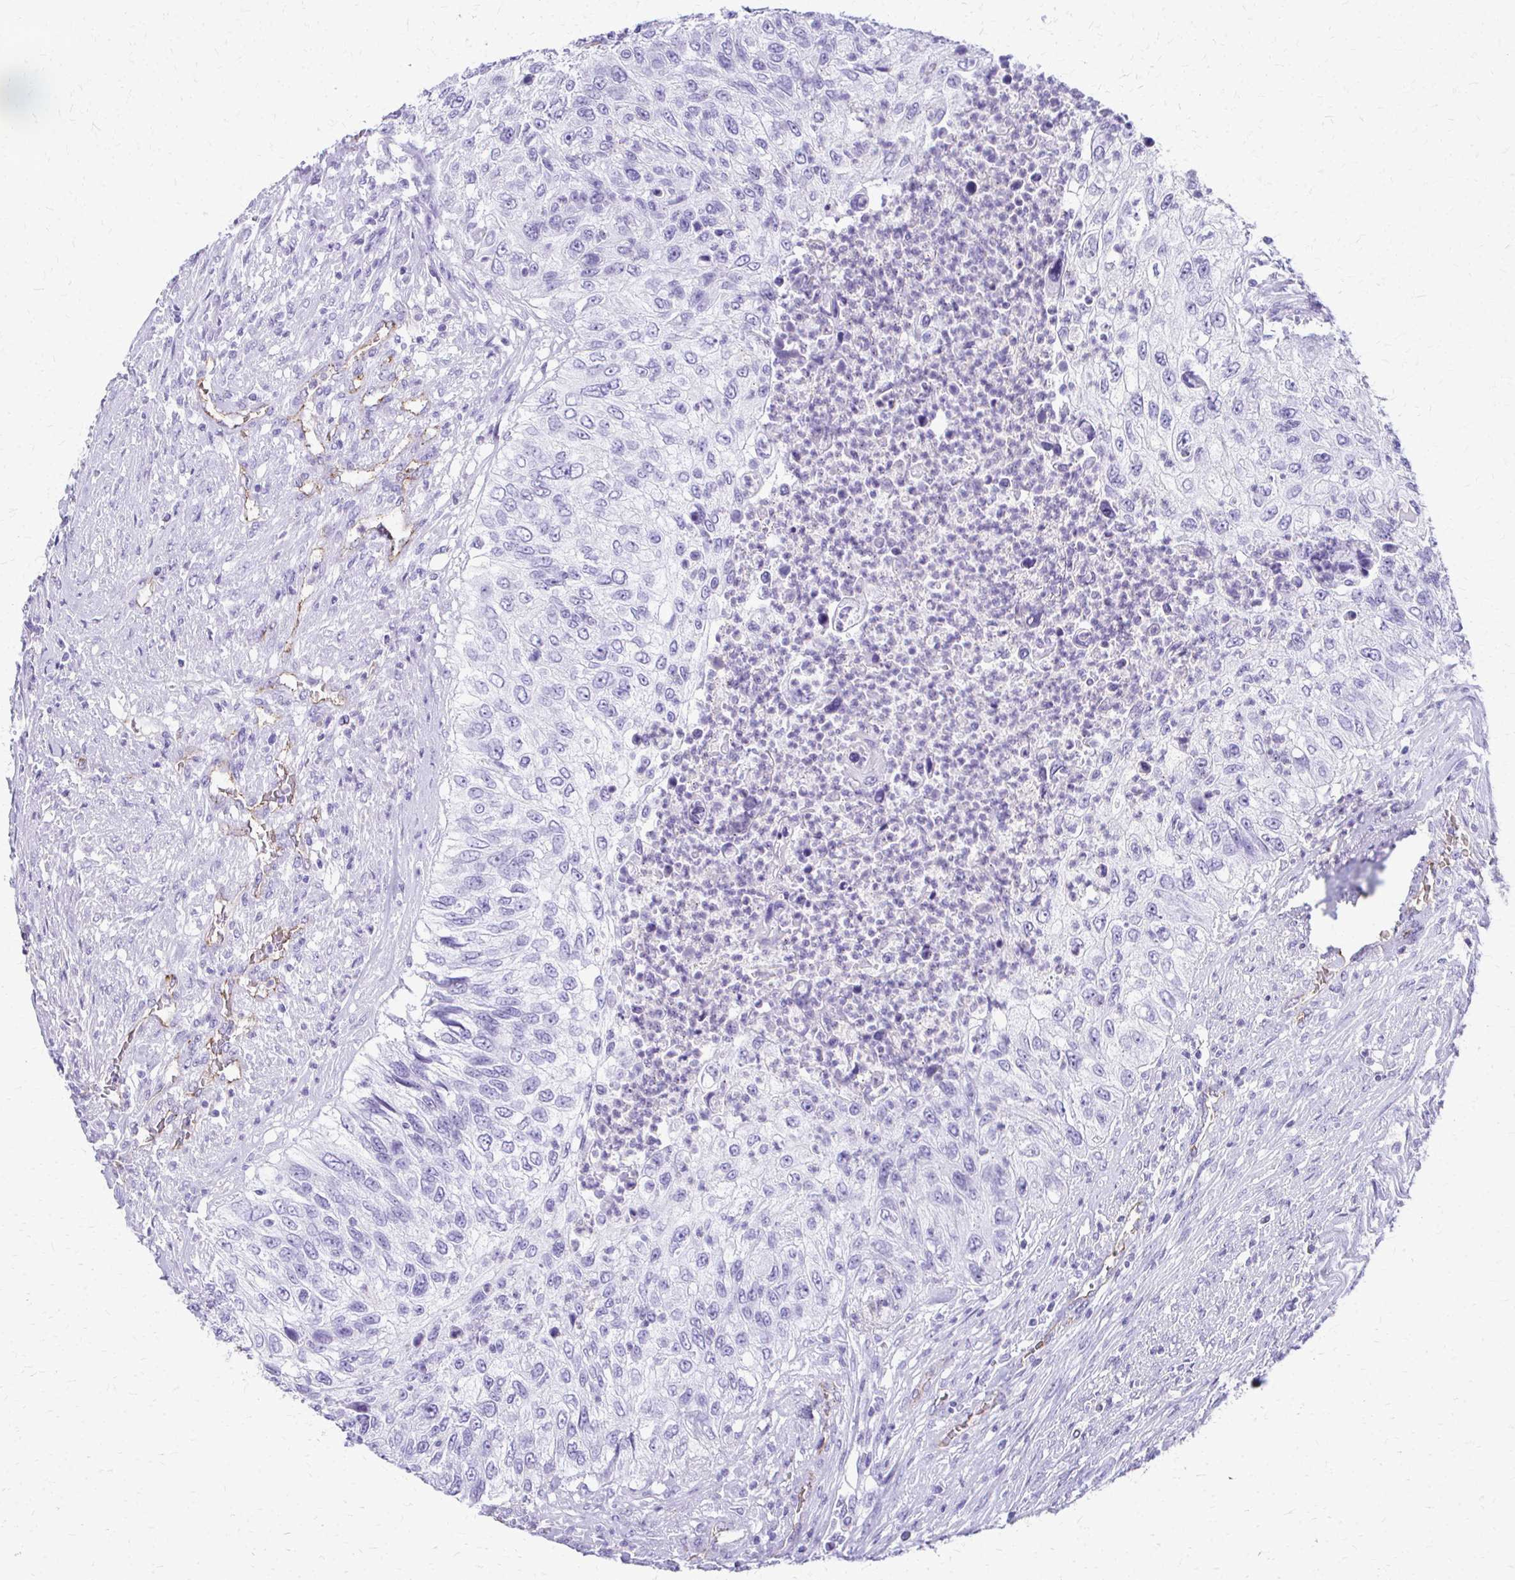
{"staining": {"intensity": "negative", "quantity": "none", "location": "none"}, "tissue": "urothelial cancer", "cell_type": "Tumor cells", "image_type": "cancer", "snomed": [{"axis": "morphology", "description": "Urothelial carcinoma, High grade"}, {"axis": "topography", "description": "Urinary bladder"}], "caption": "Human high-grade urothelial carcinoma stained for a protein using IHC displays no staining in tumor cells.", "gene": "TPSG1", "patient": {"sex": "female", "age": 60}}